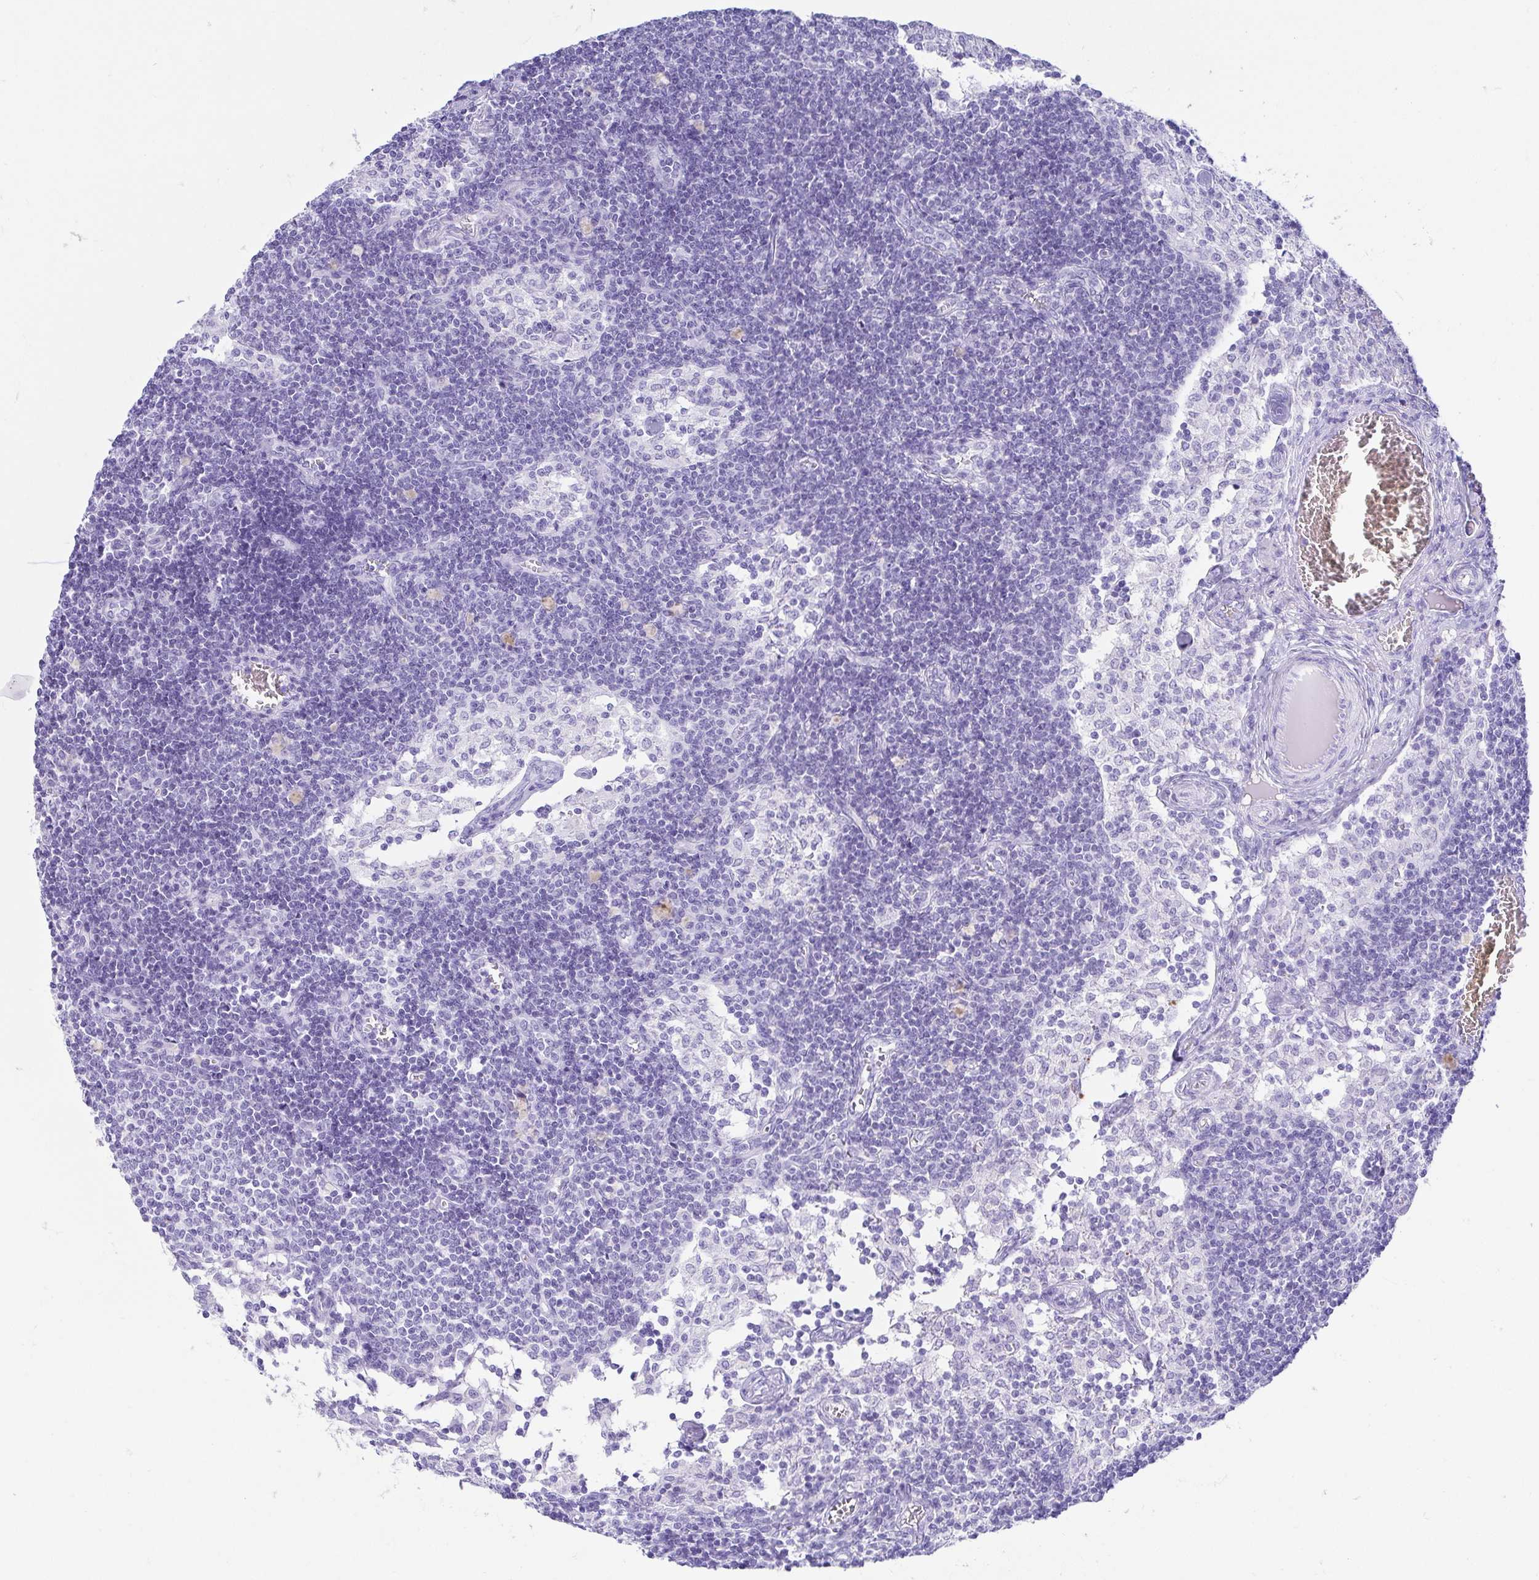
{"staining": {"intensity": "negative", "quantity": "none", "location": "none"}, "tissue": "lymph node", "cell_type": "Germinal center cells", "image_type": "normal", "snomed": [{"axis": "morphology", "description": "Normal tissue, NOS"}, {"axis": "topography", "description": "Lymph node"}], "caption": "The image reveals no significant staining in germinal center cells of lymph node.", "gene": "GKN1", "patient": {"sex": "female", "age": 31}}